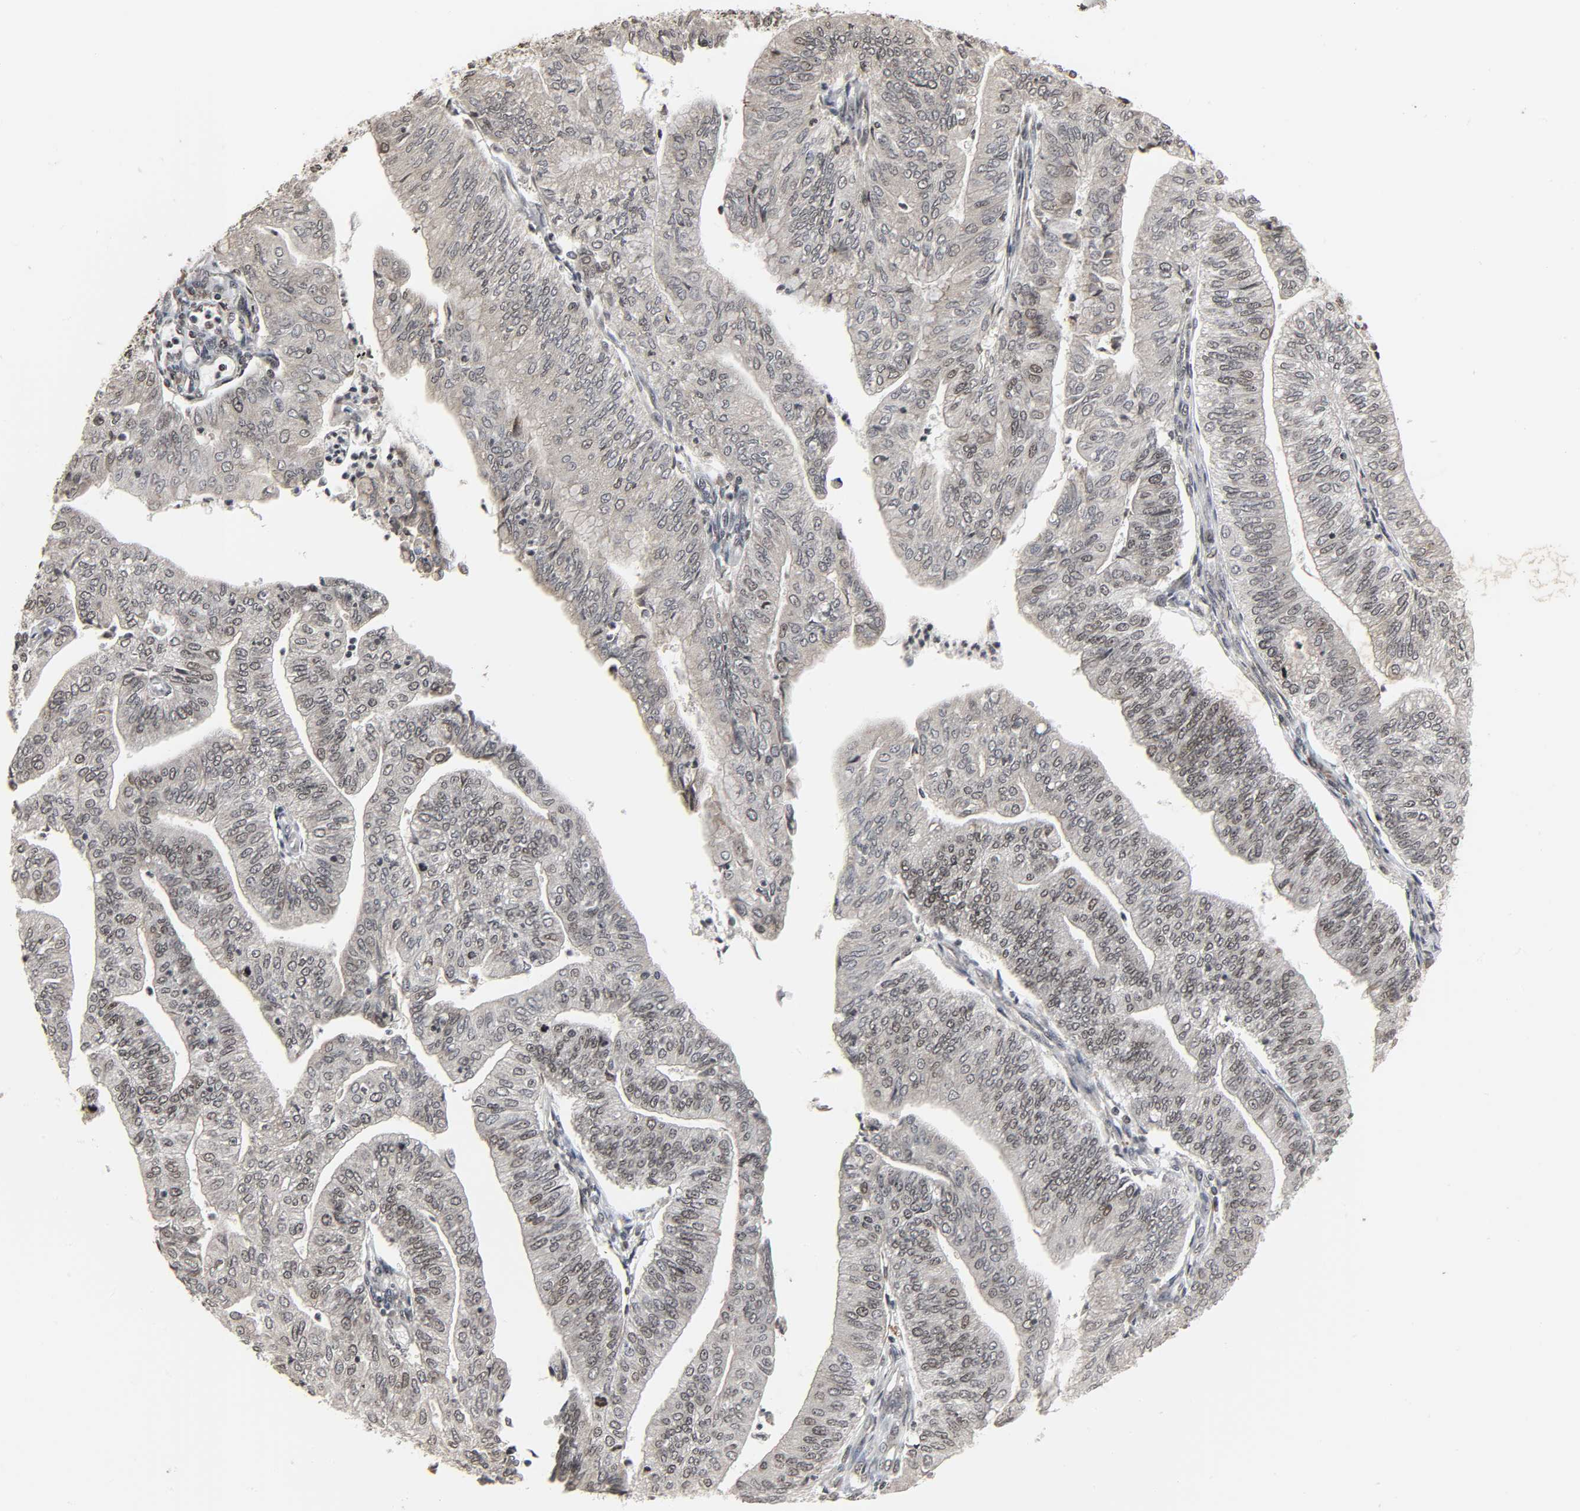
{"staining": {"intensity": "weak", "quantity": "25%-75%", "location": "nuclear"}, "tissue": "endometrial cancer", "cell_type": "Tumor cells", "image_type": "cancer", "snomed": [{"axis": "morphology", "description": "Adenocarcinoma, NOS"}, {"axis": "topography", "description": "Endometrium"}], "caption": "Weak nuclear protein staining is seen in approximately 25%-75% of tumor cells in endometrial cancer (adenocarcinoma).", "gene": "XRCC1", "patient": {"sex": "female", "age": 59}}